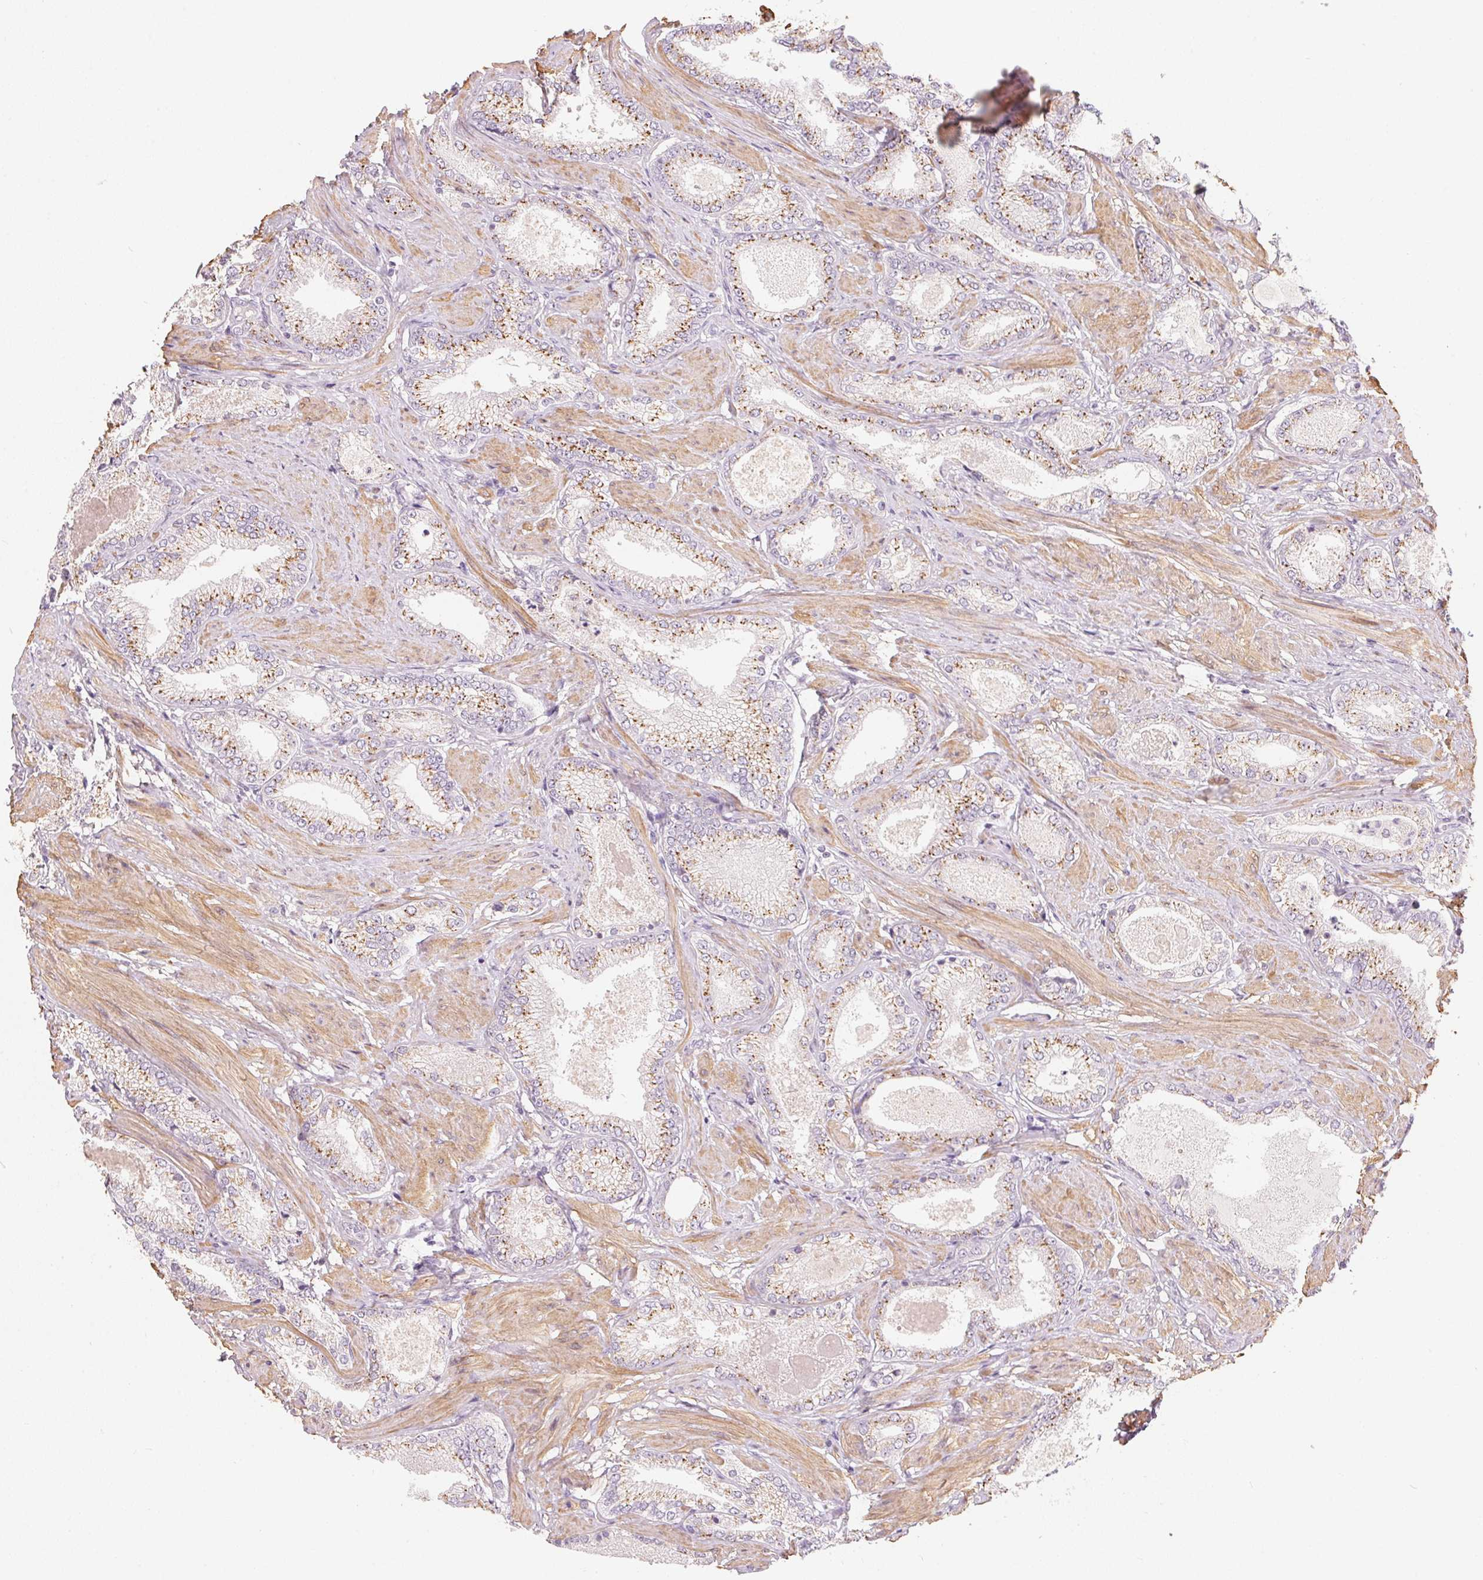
{"staining": {"intensity": "moderate", "quantity": "25%-75%", "location": "cytoplasmic/membranous"}, "tissue": "prostate cancer", "cell_type": "Tumor cells", "image_type": "cancer", "snomed": [{"axis": "morphology", "description": "Adenocarcinoma, High grade"}, {"axis": "topography", "description": "Prostate and seminal vesicle, NOS"}], "caption": "Immunohistochemical staining of adenocarcinoma (high-grade) (prostate) shows medium levels of moderate cytoplasmic/membranous expression in approximately 25%-75% of tumor cells.", "gene": "DRAM2", "patient": {"sex": "male", "age": 61}}